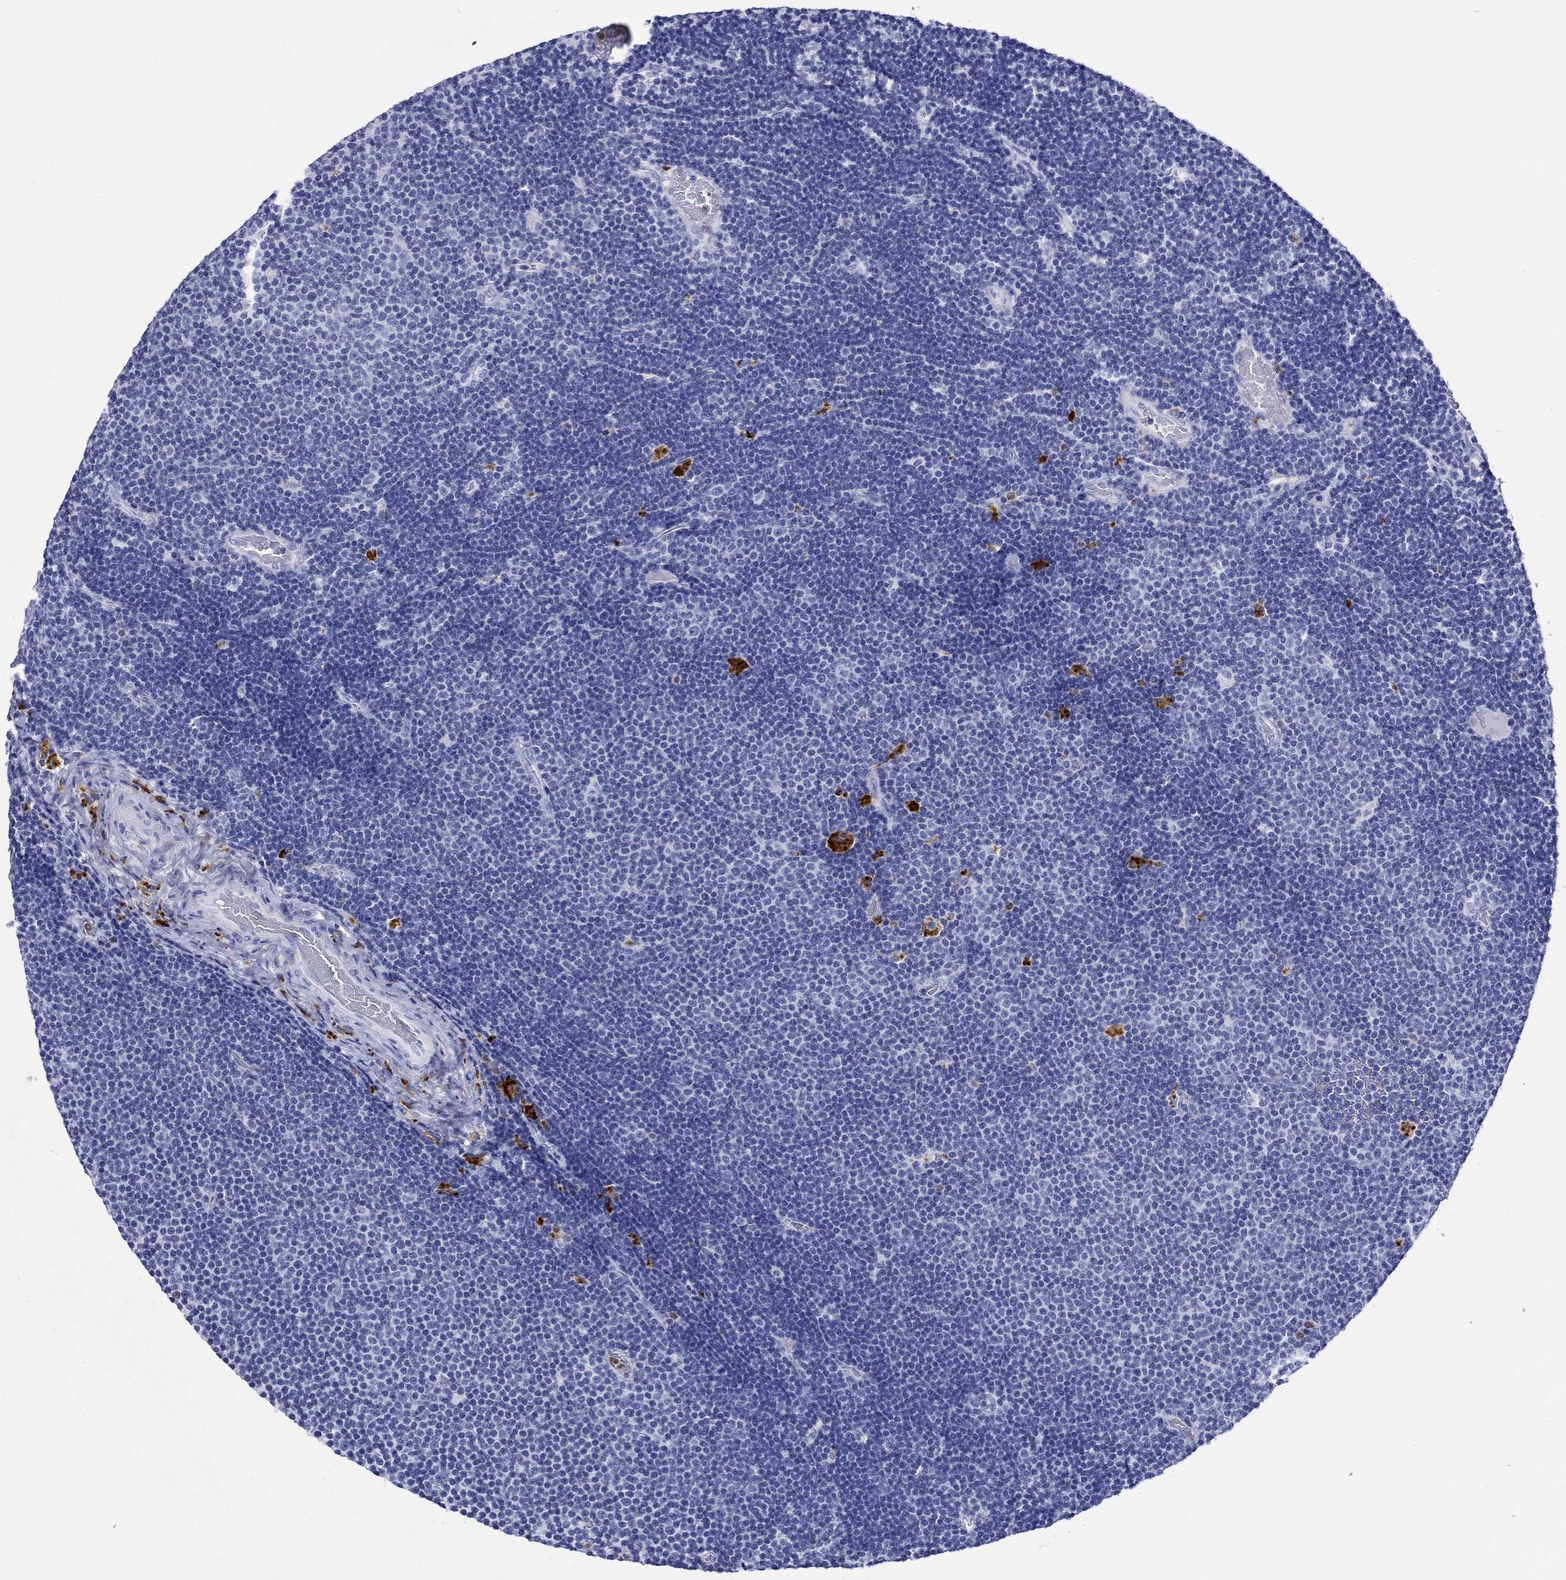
{"staining": {"intensity": "negative", "quantity": "none", "location": "none"}, "tissue": "lymphoma", "cell_type": "Tumor cells", "image_type": "cancer", "snomed": [{"axis": "morphology", "description": "Malignant lymphoma, non-Hodgkin's type, Low grade"}, {"axis": "topography", "description": "Brain"}], "caption": "DAB (3,3'-diaminobenzidine) immunohistochemical staining of low-grade malignant lymphoma, non-Hodgkin's type exhibits no significant expression in tumor cells.", "gene": "EPX", "patient": {"sex": "female", "age": 66}}